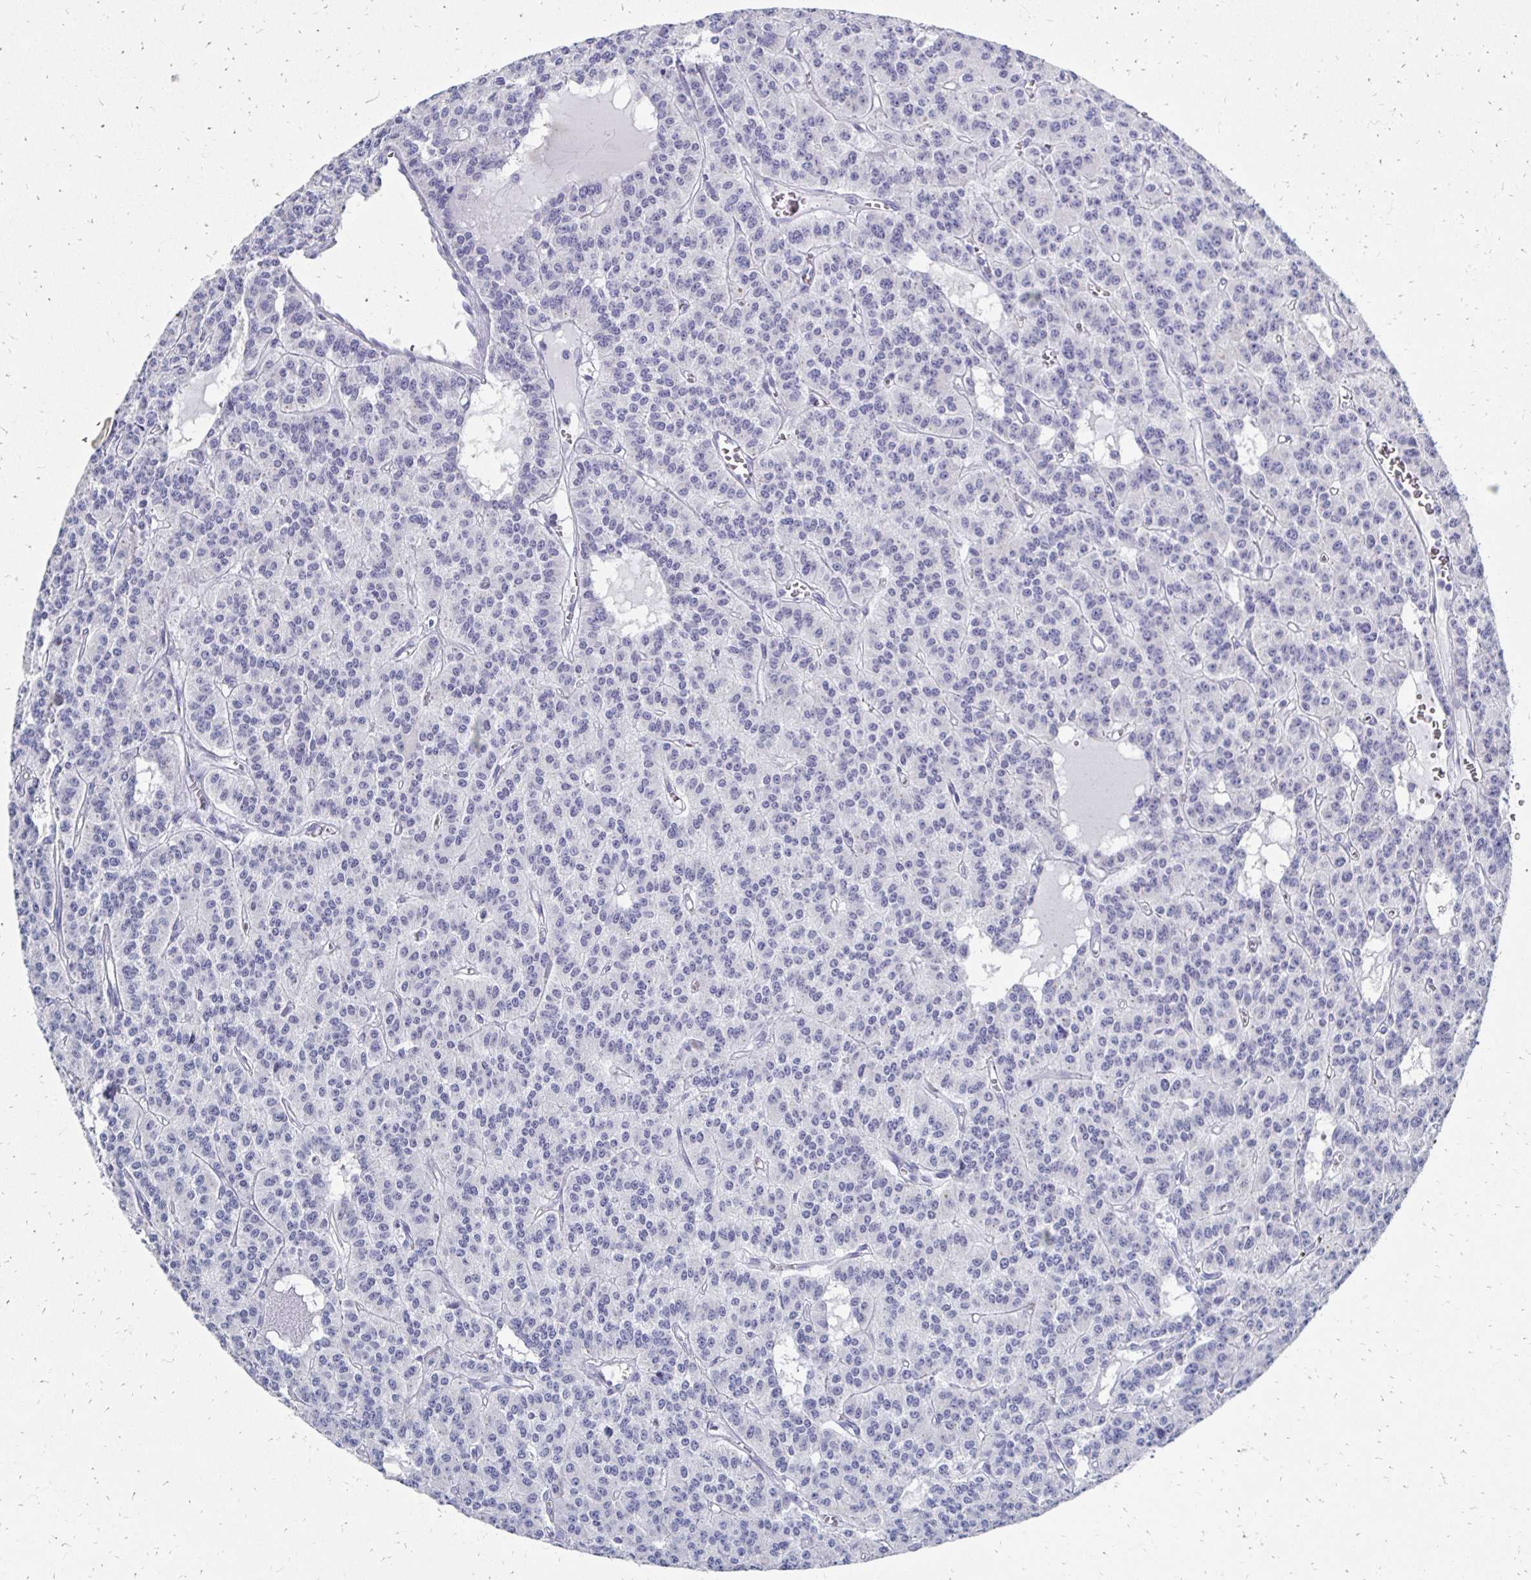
{"staining": {"intensity": "negative", "quantity": "none", "location": "none"}, "tissue": "carcinoid", "cell_type": "Tumor cells", "image_type": "cancer", "snomed": [{"axis": "morphology", "description": "Carcinoid, malignant, NOS"}, {"axis": "topography", "description": "Lung"}], "caption": "The histopathology image reveals no staining of tumor cells in malignant carcinoid.", "gene": "SYCP3", "patient": {"sex": "female", "age": 71}}